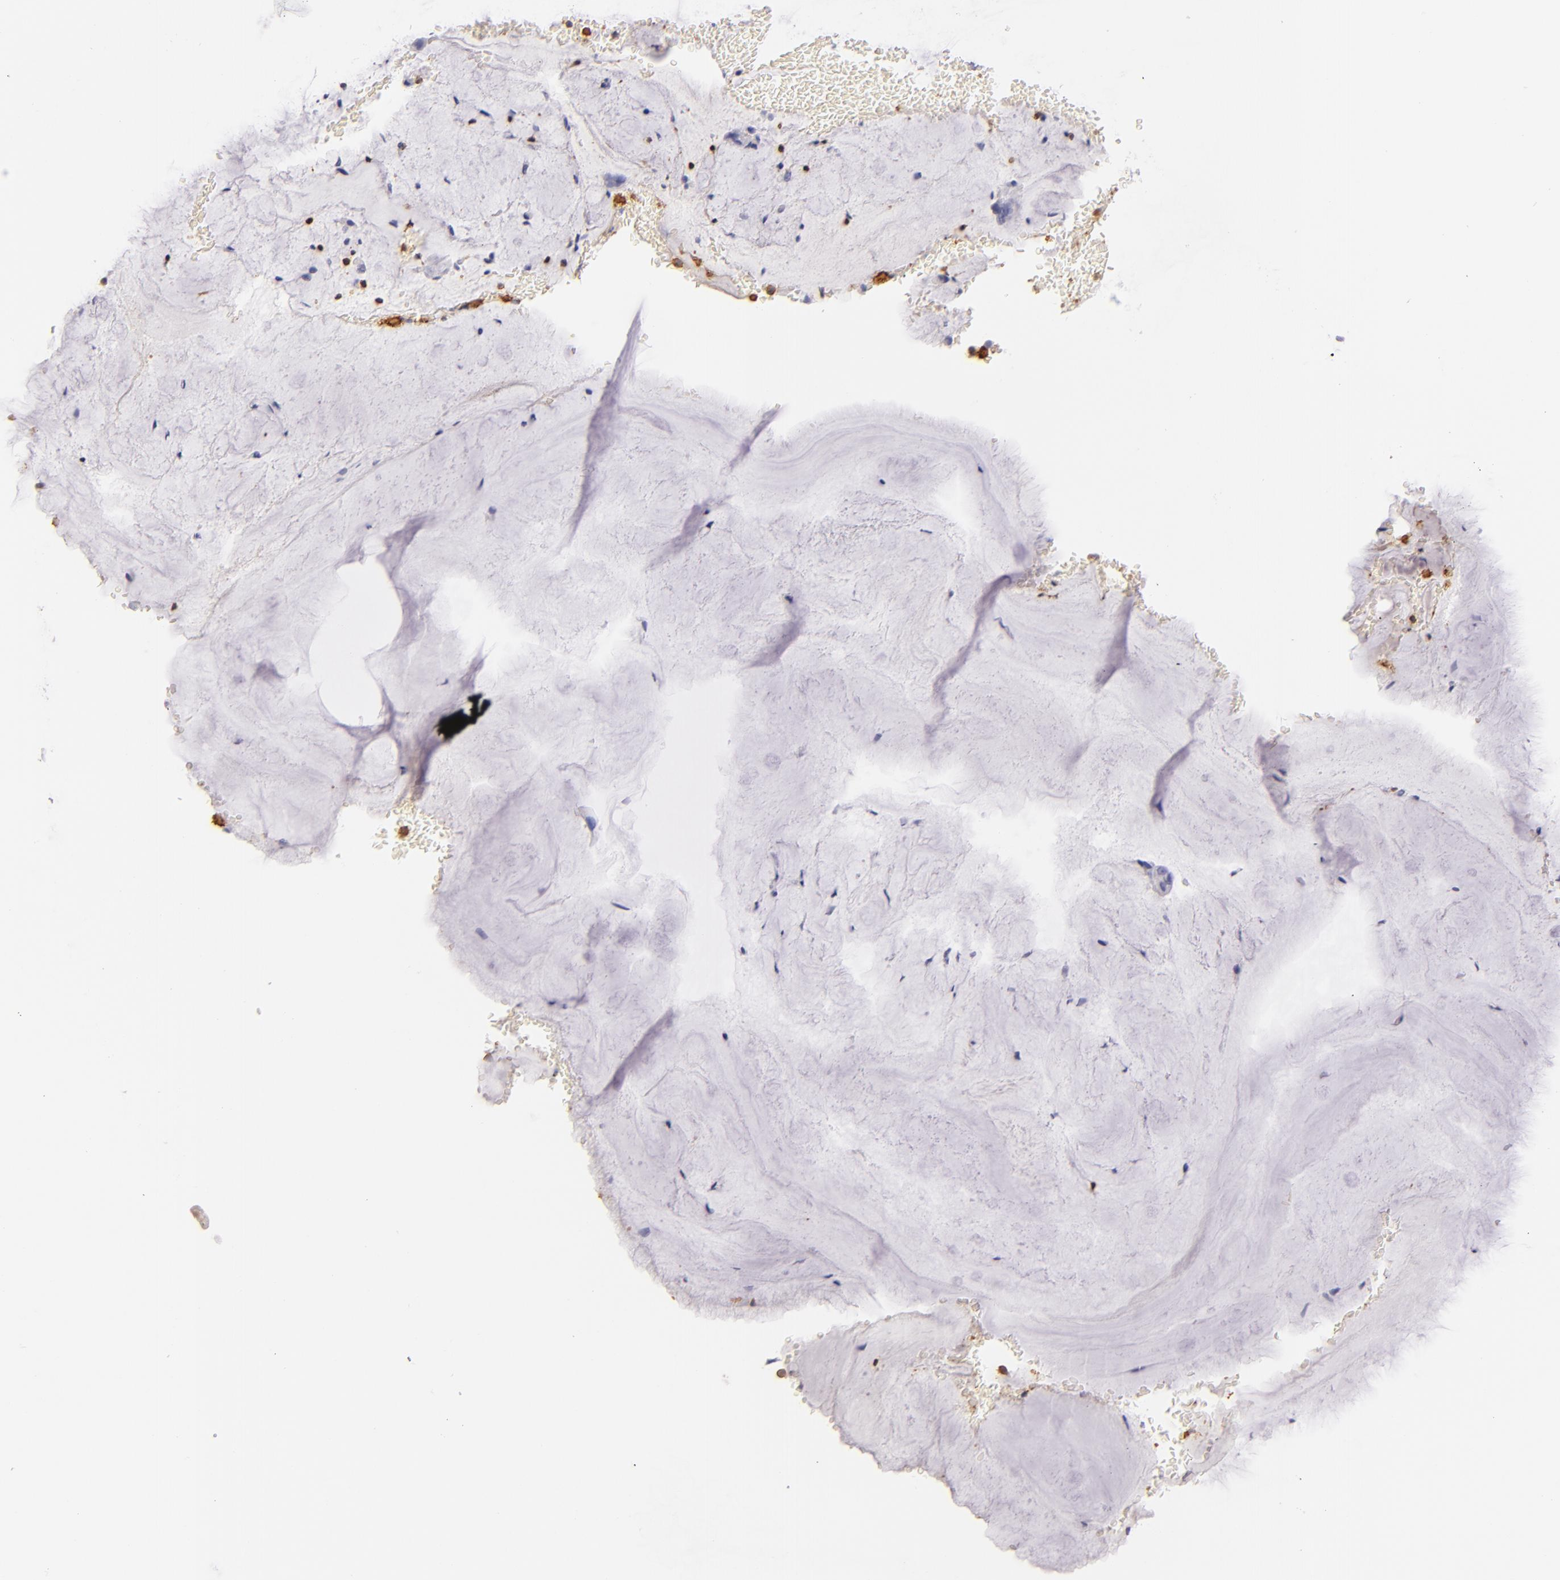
{"staining": {"intensity": "negative", "quantity": "none", "location": "none"}, "tissue": "bronchus", "cell_type": "Respiratory epithelial cells", "image_type": "normal", "snomed": [{"axis": "morphology", "description": "Normal tissue, NOS"}, {"axis": "topography", "description": "Lymph node of abdomen"}, {"axis": "topography", "description": "Lymph node of pelvis"}], "caption": "Respiratory epithelial cells show no significant protein staining in benign bronchus.", "gene": "LAT", "patient": {"sex": "female", "age": 65}}